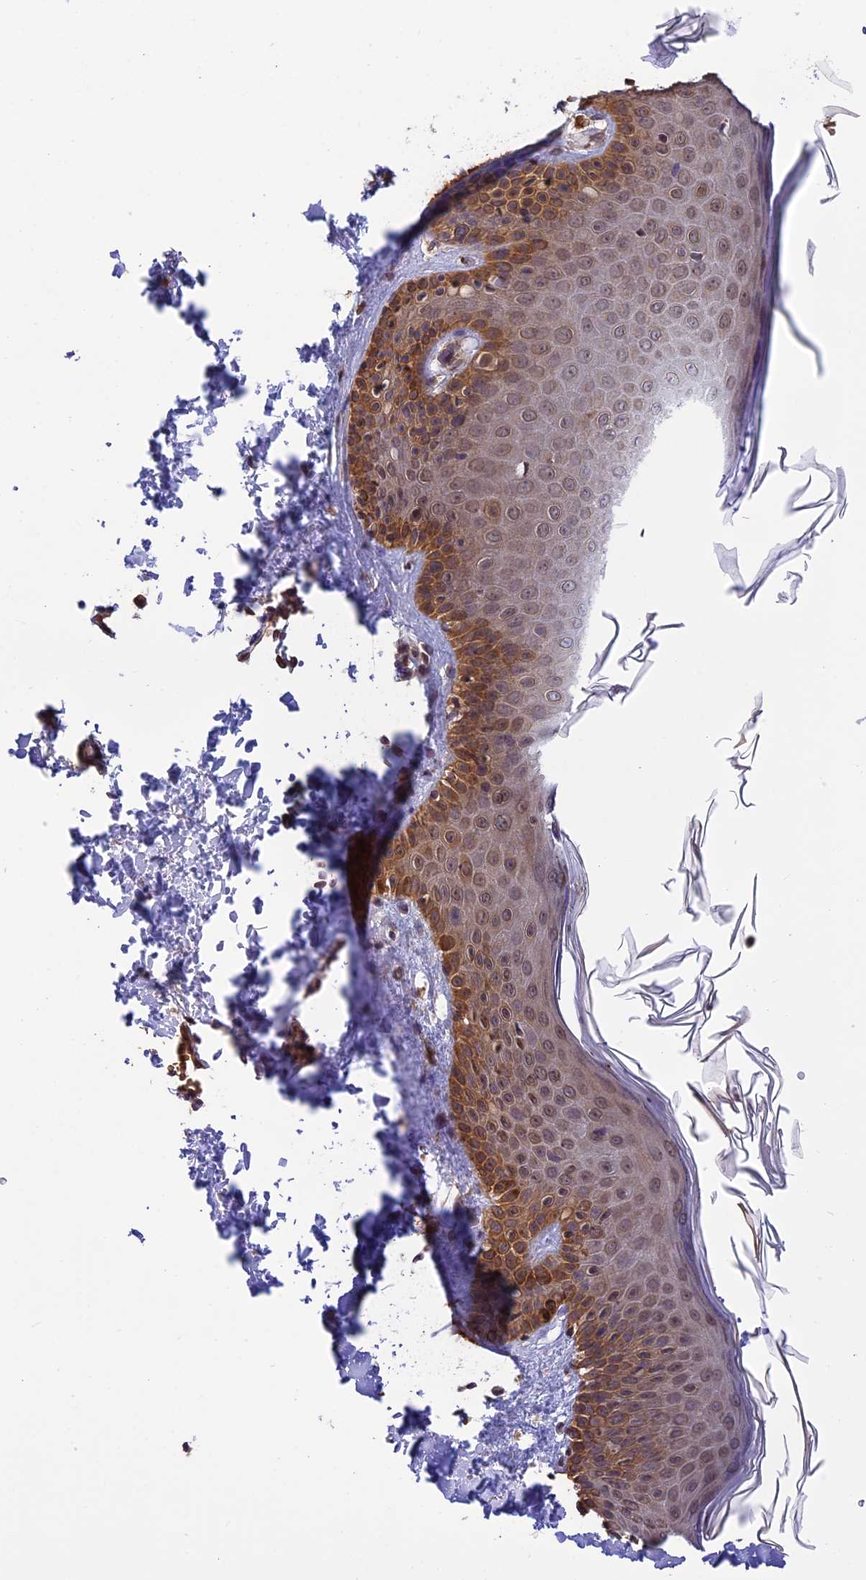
{"staining": {"intensity": "weak", "quantity": ">75%", "location": "cytoplasmic/membranous"}, "tissue": "skin", "cell_type": "Fibroblasts", "image_type": "normal", "snomed": [{"axis": "morphology", "description": "Normal tissue, NOS"}, {"axis": "topography", "description": "Skin"}], "caption": "Protein staining of benign skin shows weak cytoplasmic/membranous positivity in about >75% of fibroblasts. (DAB (3,3'-diaminobenzidine) IHC with brightfield microscopy, high magnification).", "gene": "CHMP2A", "patient": {"sex": "male", "age": 52}}